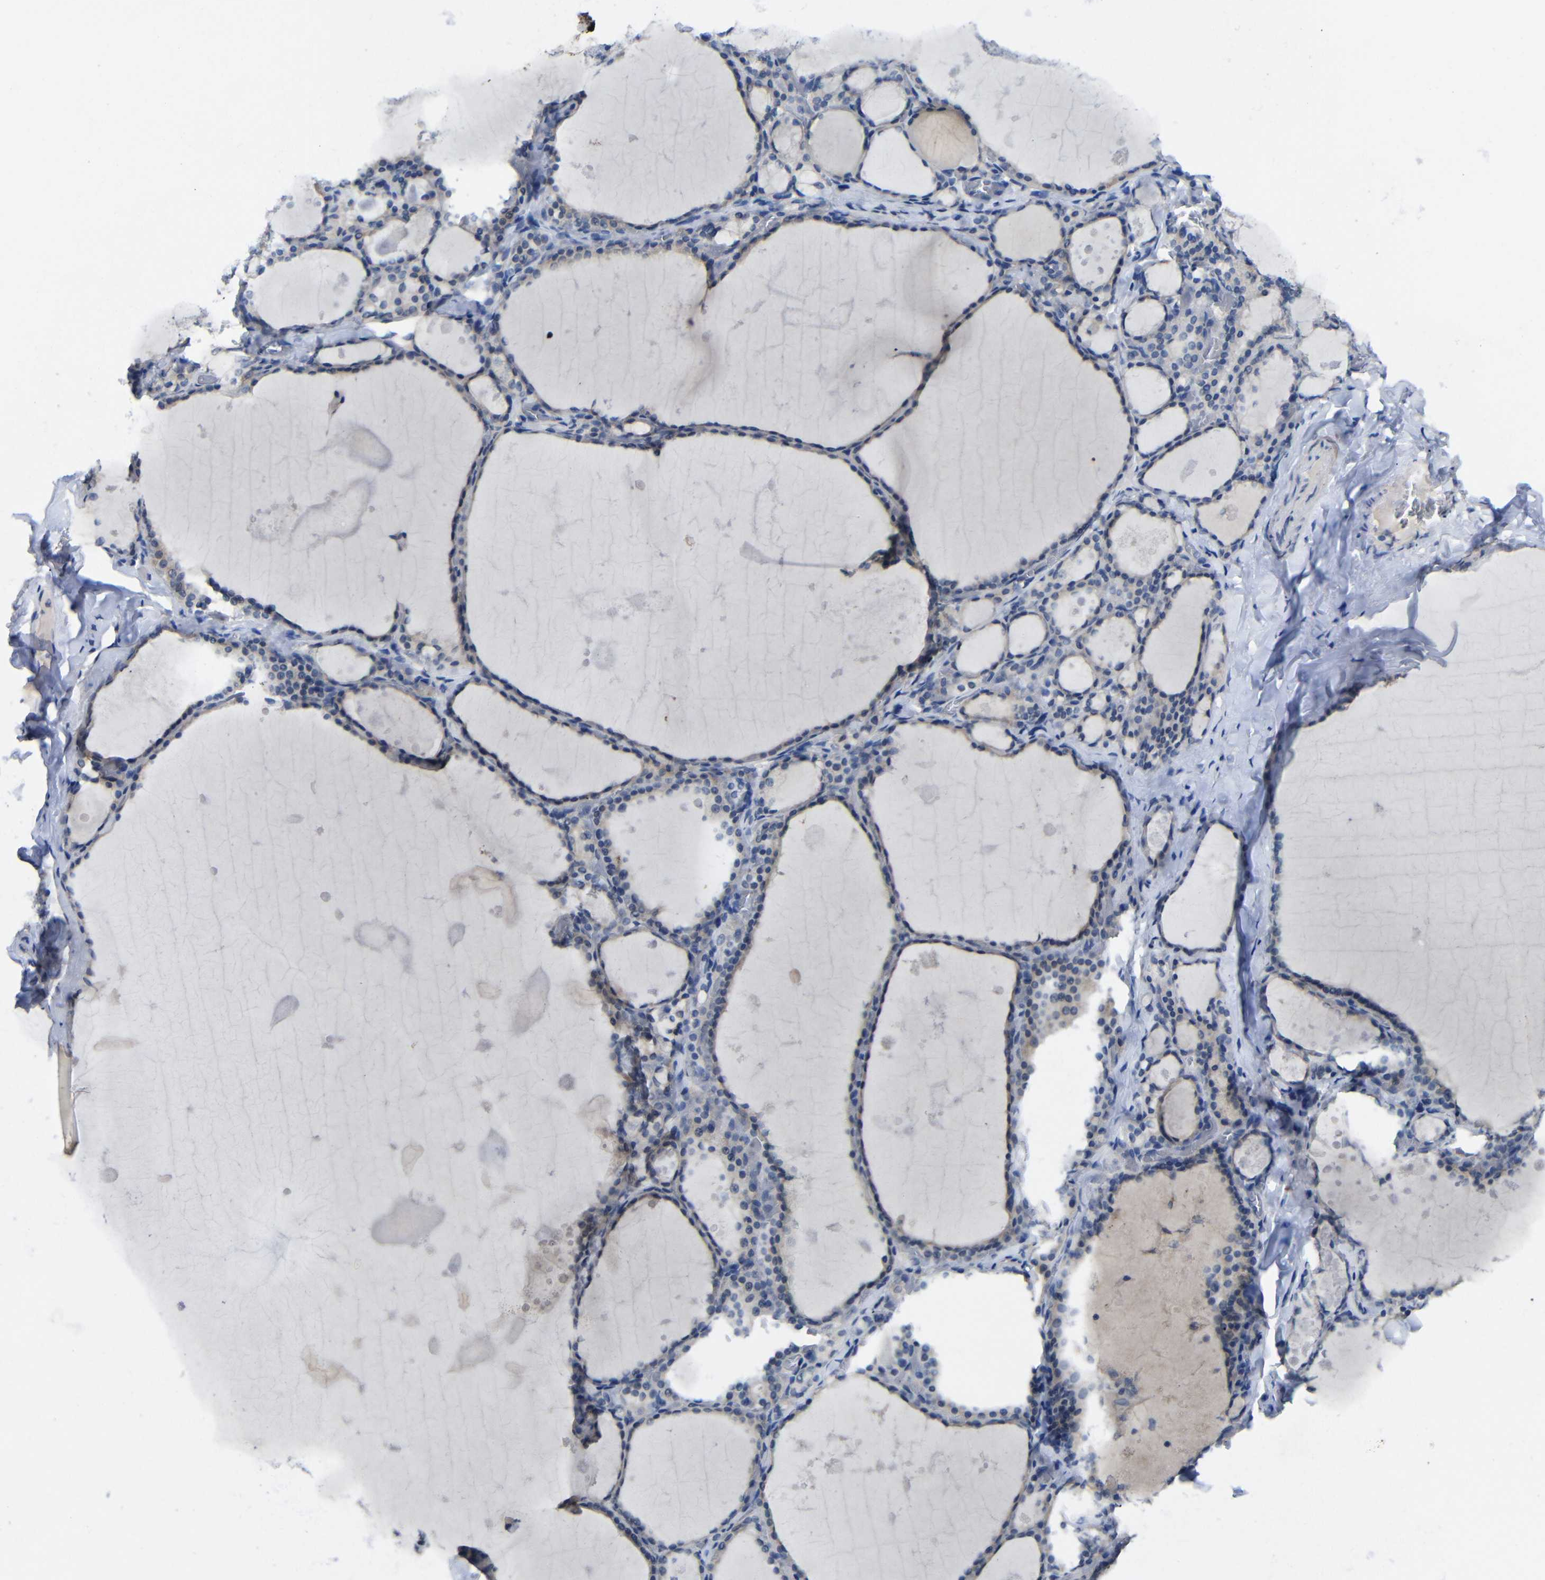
{"staining": {"intensity": "negative", "quantity": "none", "location": "none"}, "tissue": "thyroid gland", "cell_type": "Glandular cells", "image_type": "normal", "snomed": [{"axis": "morphology", "description": "Normal tissue, NOS"}, {"axis": "topography", "description": "Thyroid gland"}], "caption": "This image is of unremarkable thyroid gland stained with immunohistochemistry to label a protein in brown with the nuclei are counter-stained blue. There is no expression in glandular cells.", "gene": "HNF1A", "patient": {"sex": "male", "age": 56}}